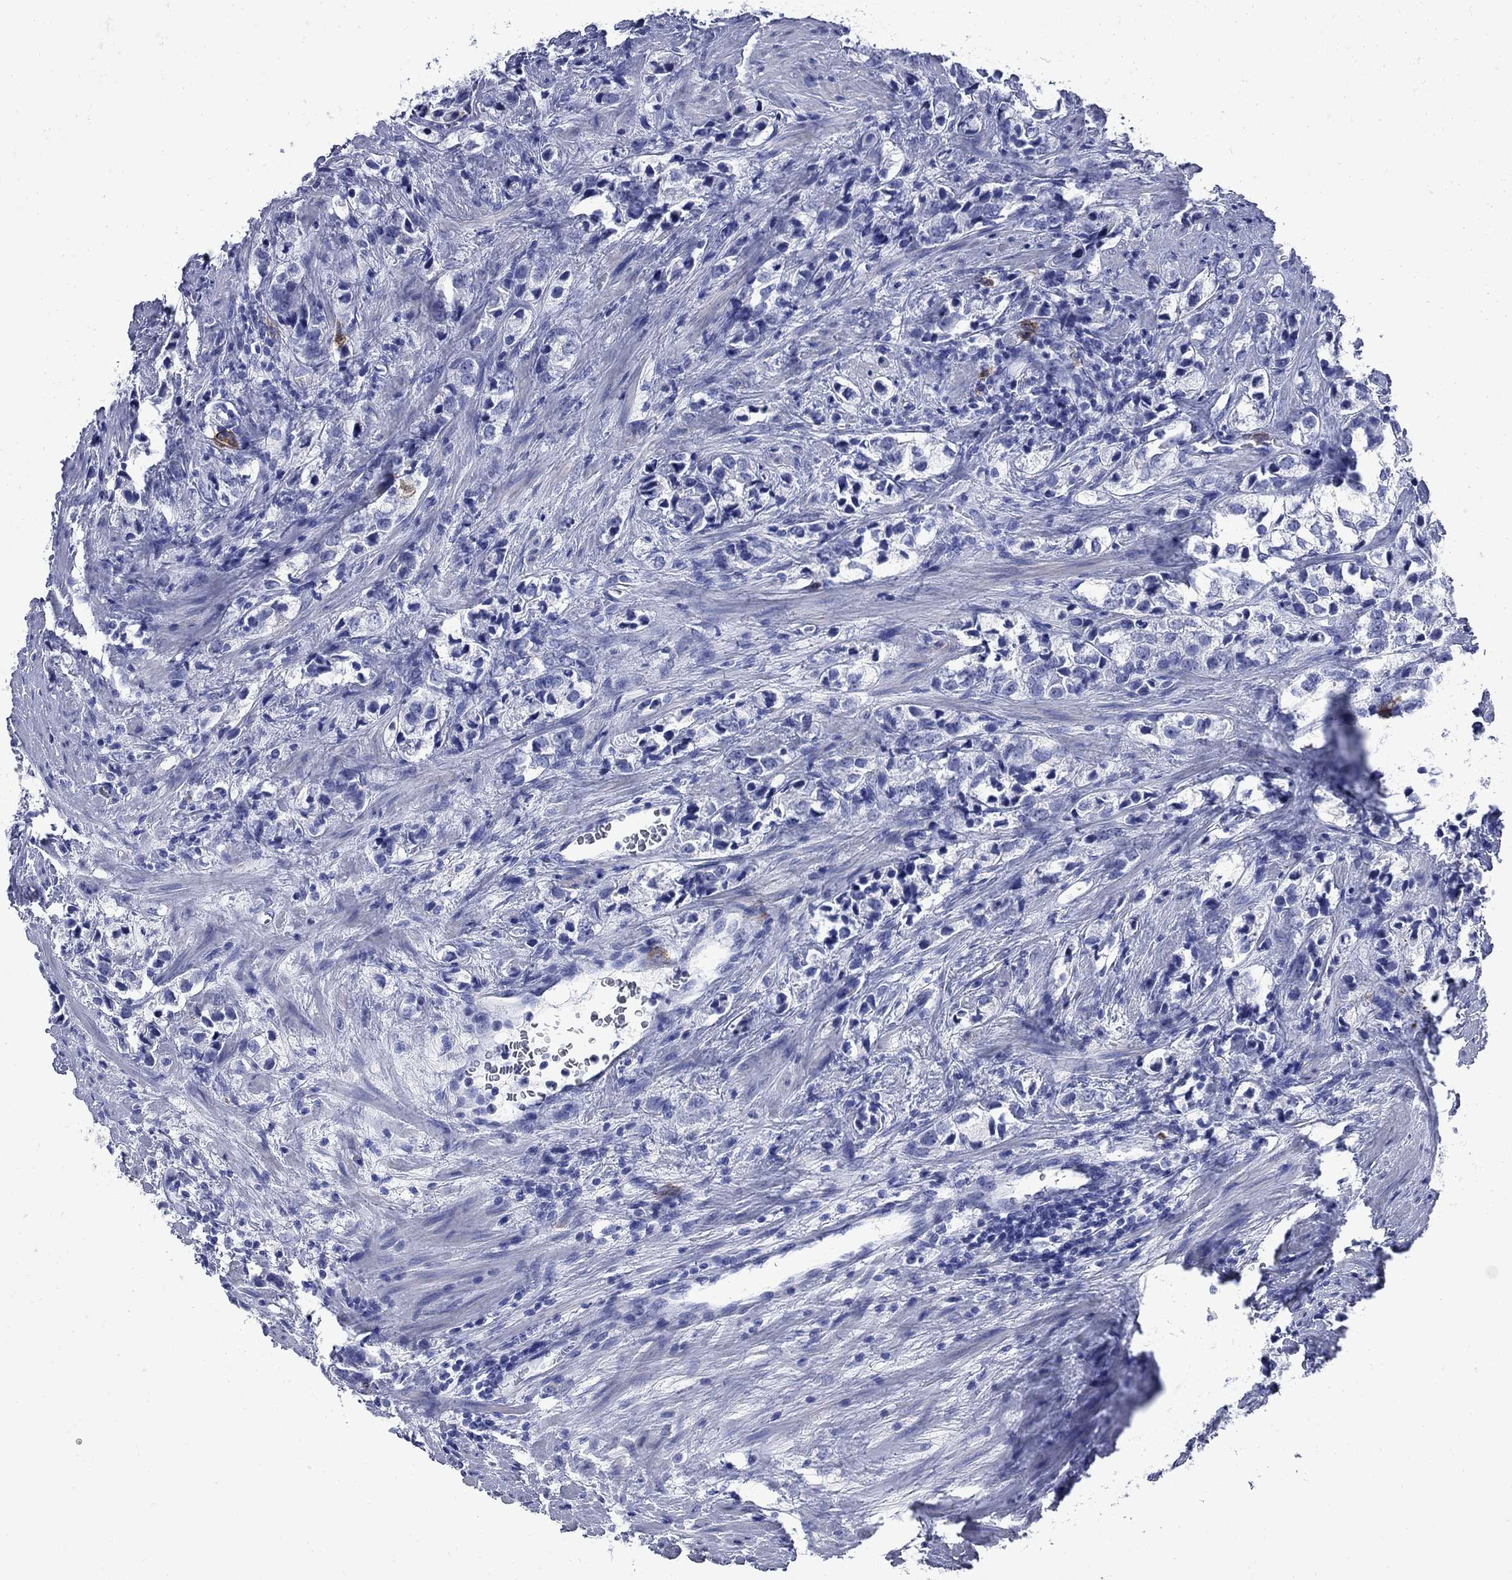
{"staining": {"intensity": "strong", "quantity": "<25%", "location": "cytoplasmic/membranous"}, "tissue": "prostate cancer", "cell_type": "Tumor cells", "image_type": "cancer", "snomed": [{"axis": "morphology", "description": "Adenocarcinoma, NOS"}, {"axis": "topography", "description": "Prostate and seminal vesicle, NOS"}], "caption": "Brown immunohistochemical staining in human adenocarcinoma (prostate) displays strong cytoplasmic/membranous staining in about <25% of tumor cells.", "gene": "TACC3", "patient": {"sex": "male", "age": 63}}